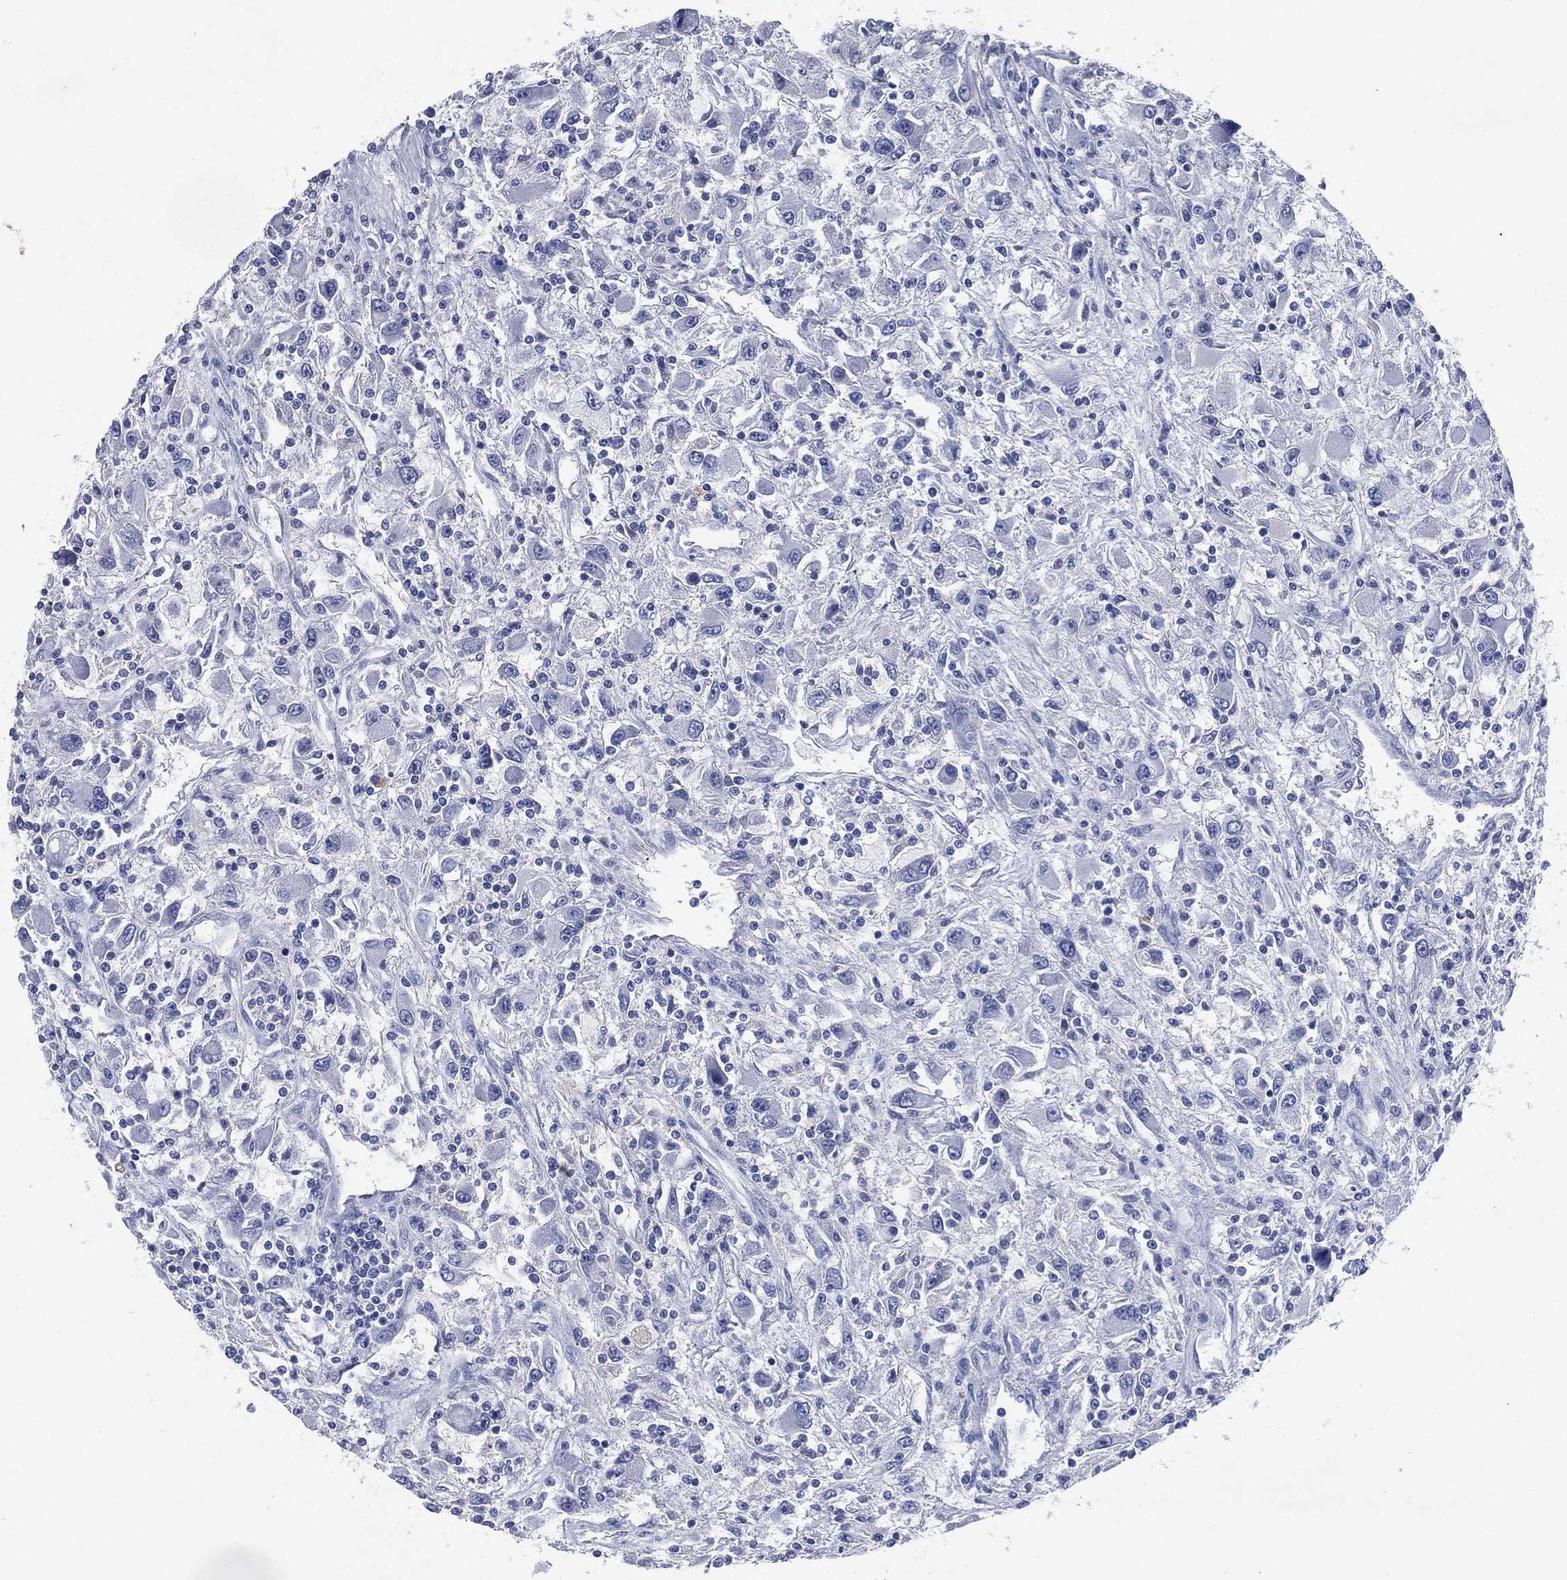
{"staining": {"intensity": "negative", "quantity": "none", "location": "none"}, "tissue": "renal cancer", "cell_type": "Tumor cells", "image_type": "cancer", "snomed": [{"axis": "morphology", "description": "Adenocarcinoma, NOS"}, {"axis": "topography", "description": "Kidney"}], "caption": "Immunohistochemistry histopathology image of human renal cancer (adenocarcinoma) stained for a protein (brown), which exhibits no positivity in tumor cells.", "gene": "FSCN2", "patient": {"sex": "female", "age": 67}}